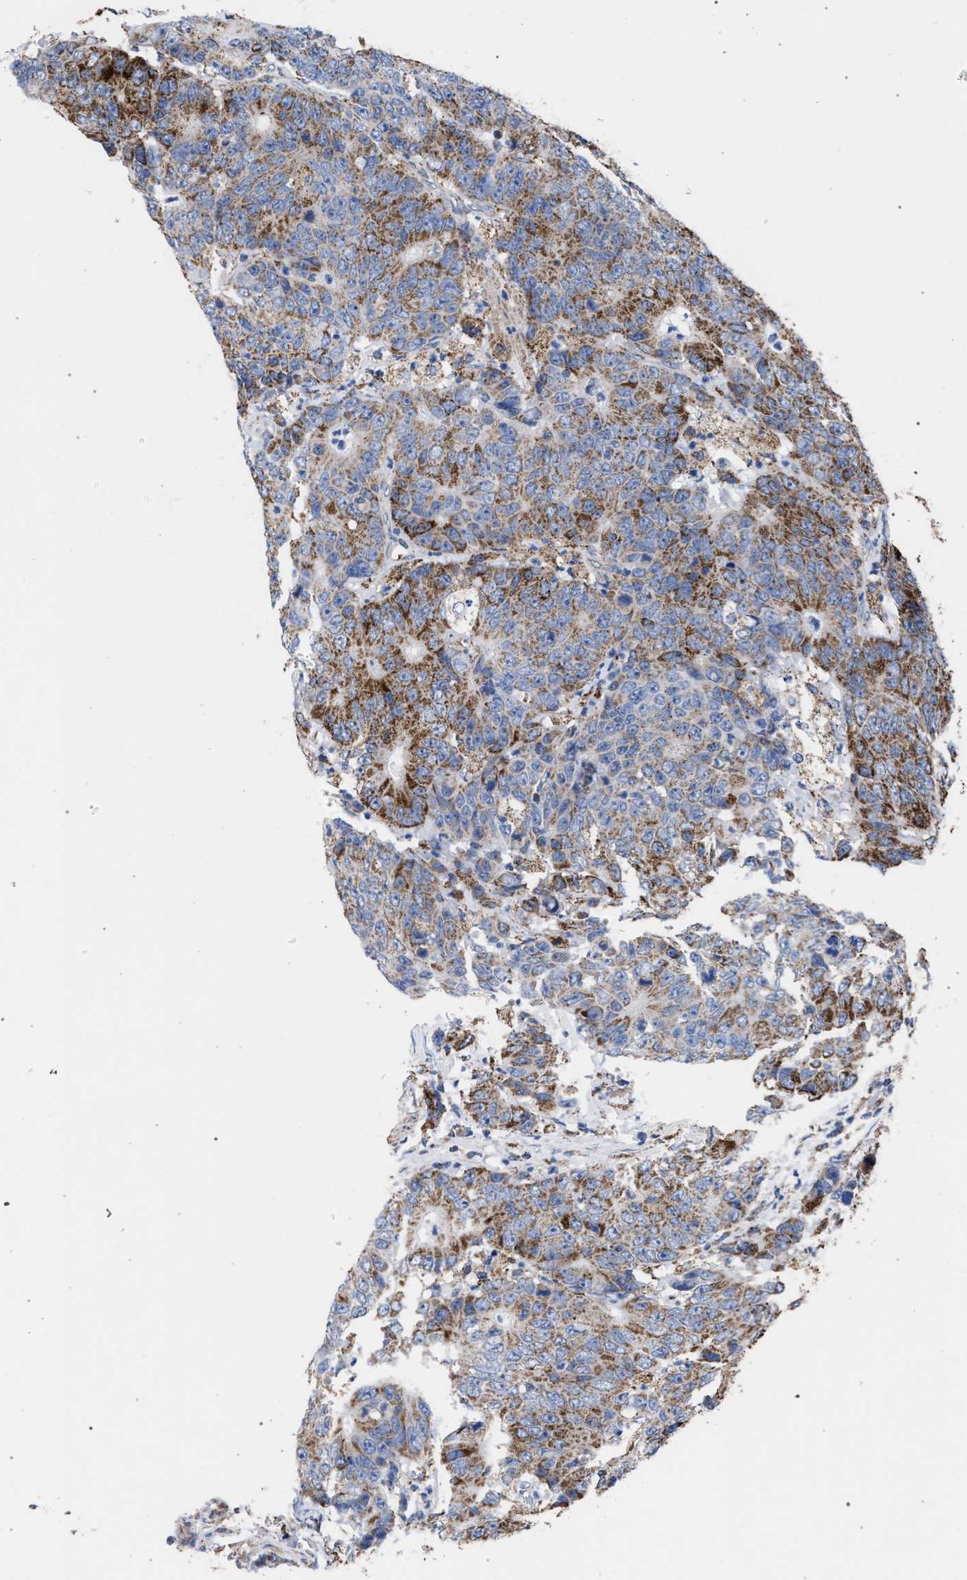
{"staining": {"intensity": "moderate", "quantity": "25%-75%", "location": "cytoplasmic/membranous"}, "tissue": "colorectal cancer", "cell_type": "Tumor cells", "image_type": "cancer", "snomed": [{"axis": "morphology", "description": "Adenocarcinoma, NOS"}, {"axis": "topography", "description": "Colon"}], "caption": "Colorectal cancer (adenocarcinoma) stained with a brown dye shows moderate cytoplasmic/membranous positive expression in about 25%-75% of tumor cells.", "gene": "ACADS", "patient": {"sex": "female", "age": 86}}